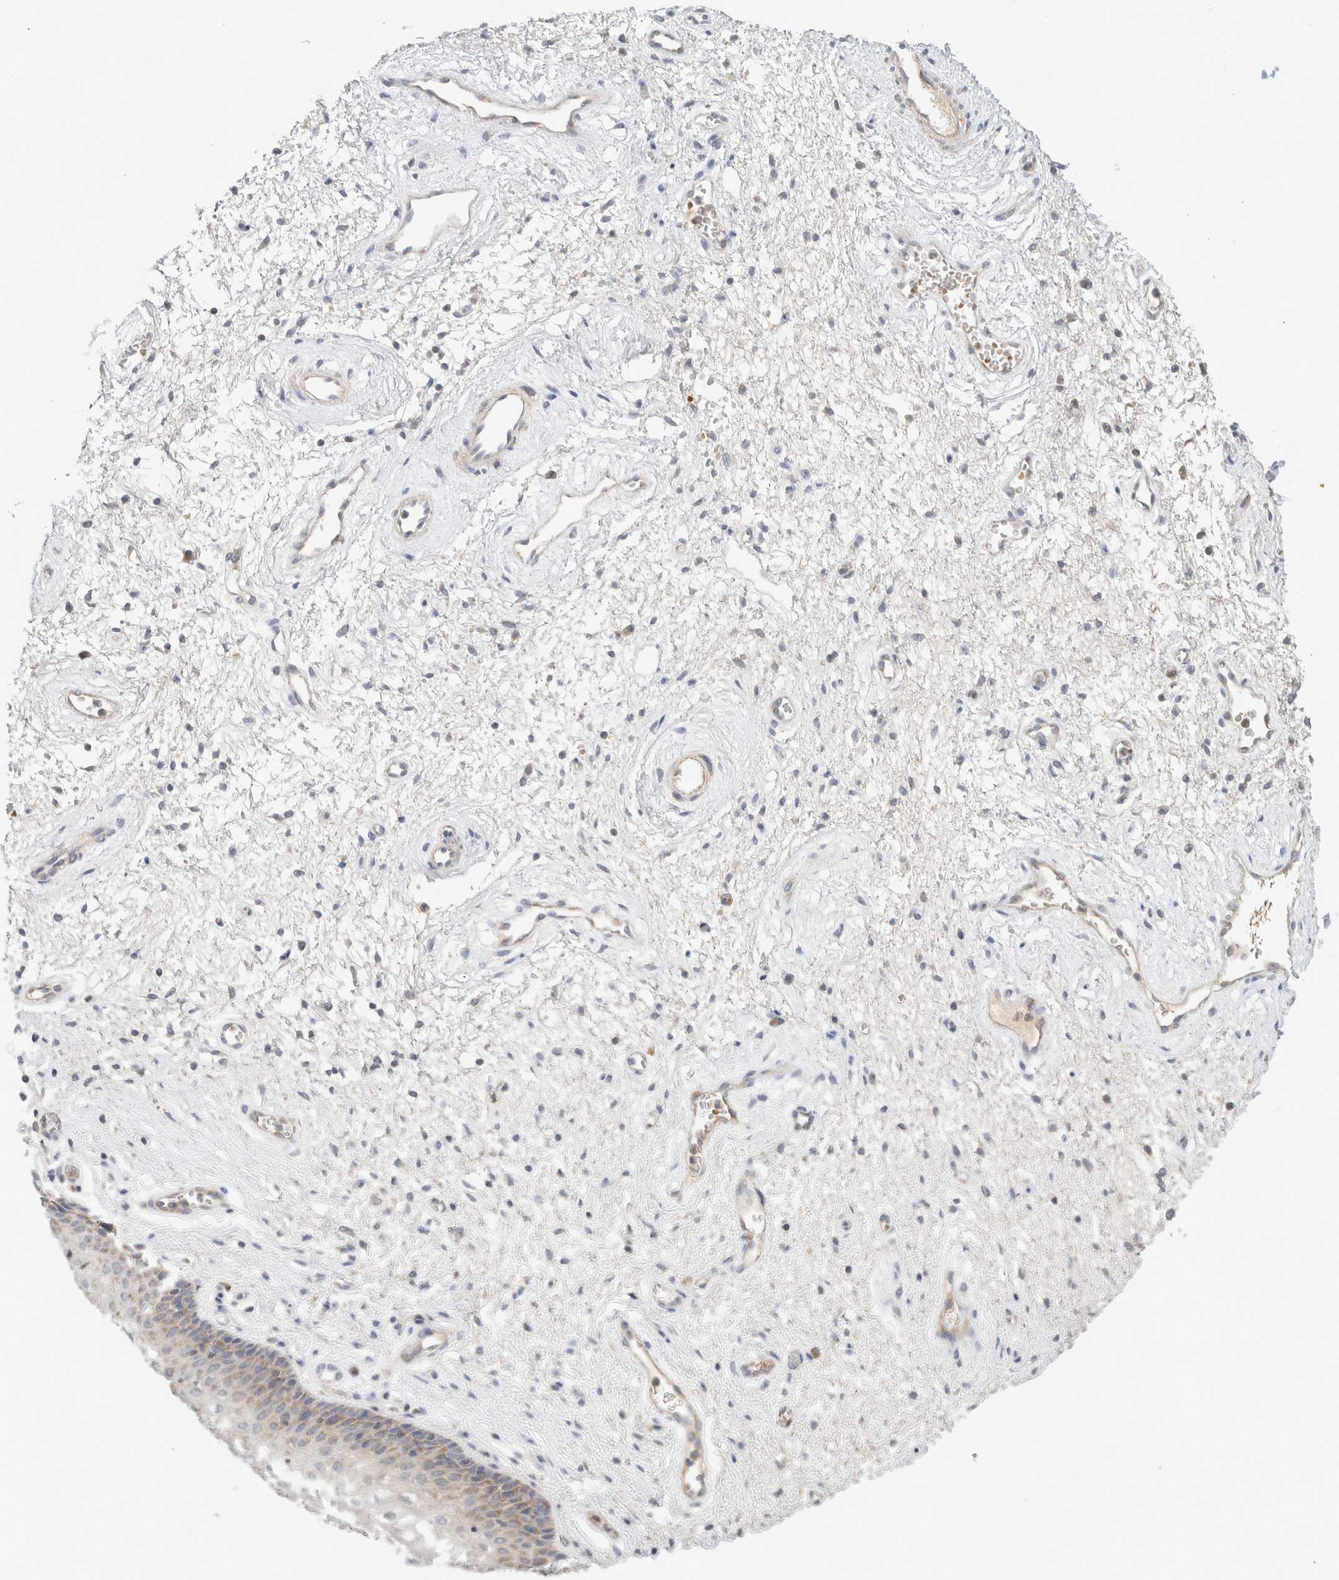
{"staining": {"intensity": "weak", "quantity": "<25%", "location": "cytoplasmic/membranous"}, "tissue": "vagina", "cell_type": "Squamous epithelial cells", "image_type": "normal", "snomed": [{"axis": "morphology", "description": "Normal tissue, NOS"}, {"axis": "topography", "description": "Vagina"}], "caption": "Squamous epithelial cells are negative for protein expression in unremarkable human vagina. (Stains: DAB (3,3'-diaminobenzidine) immunohistochemistry with hematoxylin counter stain, Microscopy: brightfield microscopy at high magnification).", "gene": "MRM3", "patient": {"sex": "female", "age": 34}}